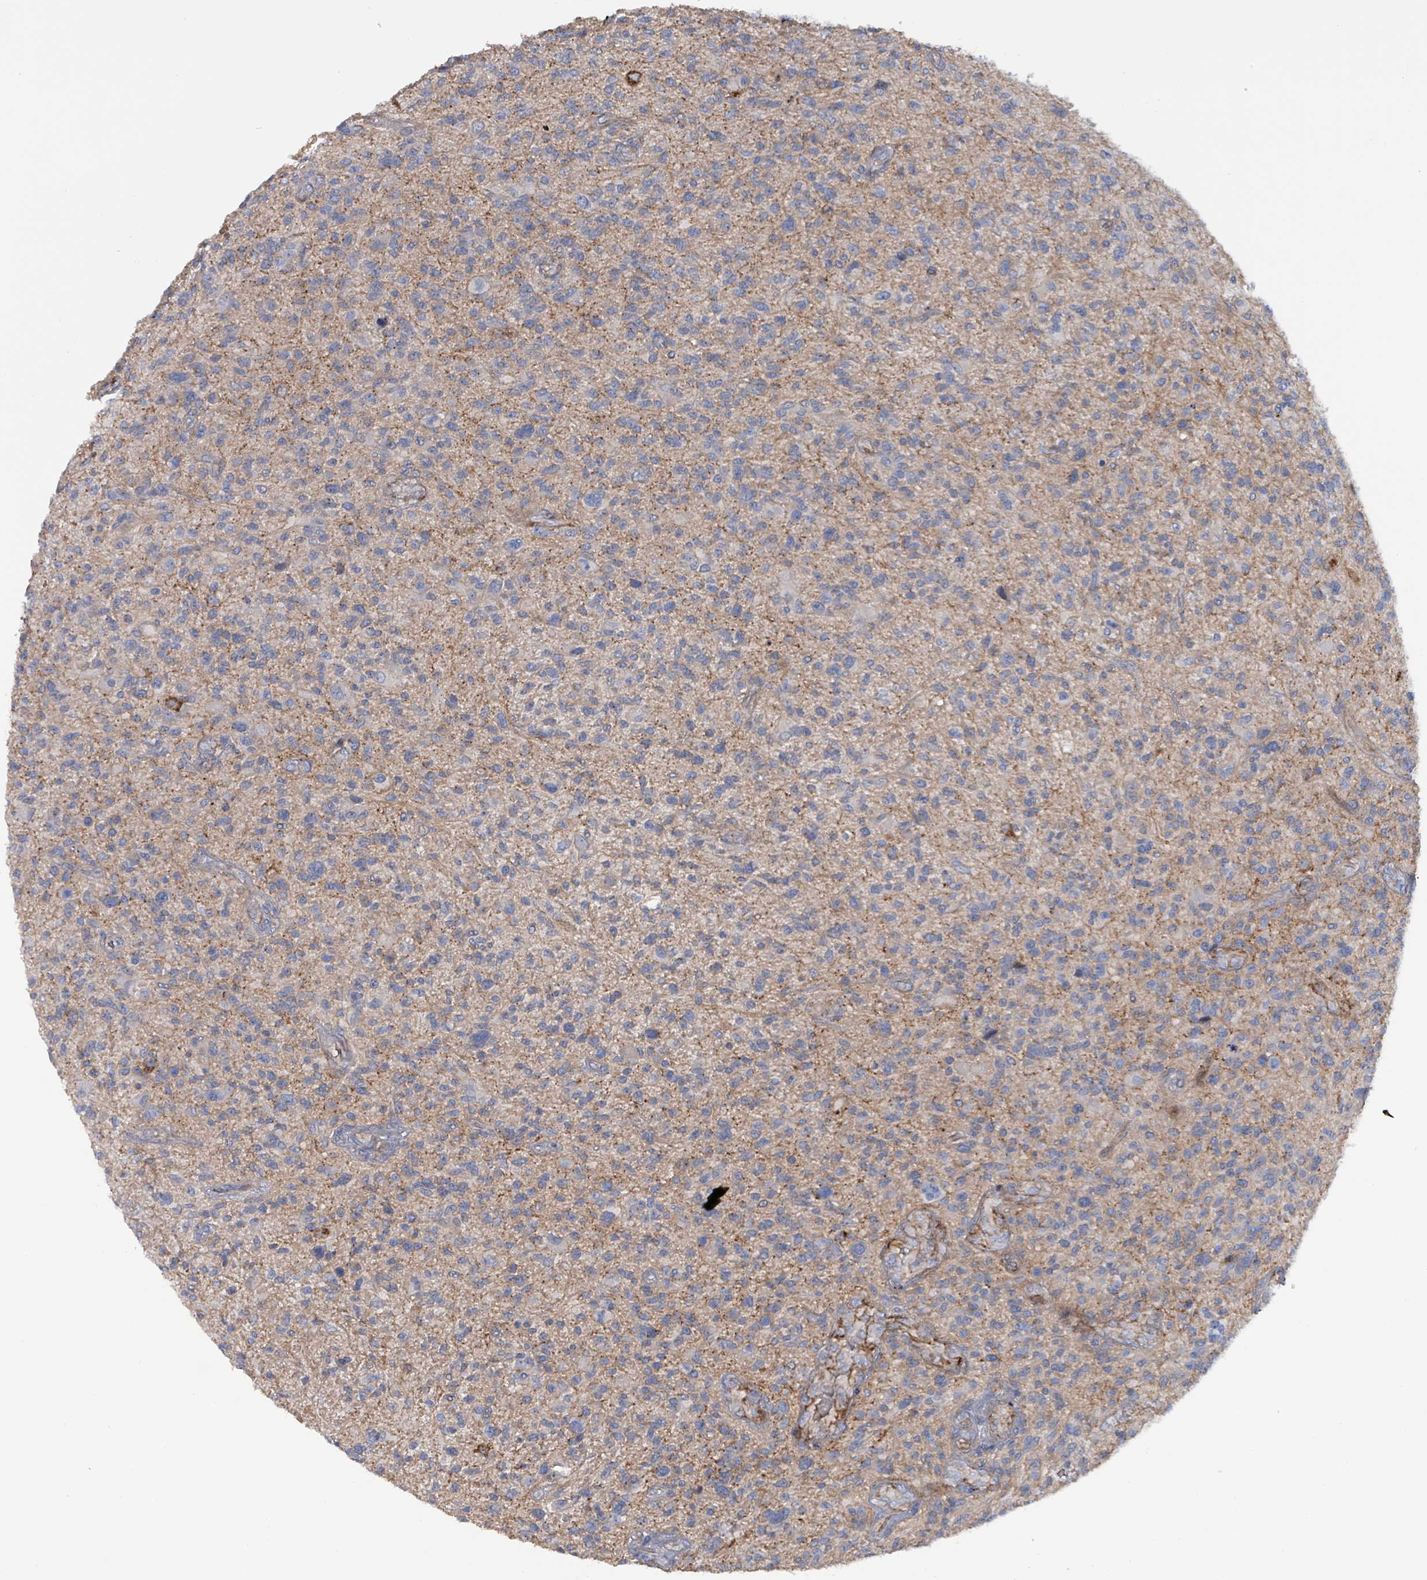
{"staining": {"intensity": "negative", "quantity": "none", "location": "none"}, "tissue": "glioma", "cell_type": "Tumor cells", "image_type": "cancer", "snomed": [{"axis": "morphology", "description": "Glioma, malignant, High grade"}, {"axis": "topography", "description": "Brain"}], "caption": "High power microscopy image of an immunohistochemistry micrograph of high-grade glioma (malignant), revealing no significant expression in tumor cells. (DAB immunohistochemistry (IHC) with hematoxylin counter stain).", "gene": "TAAR5", "patient": {"sex": "male", "age": 47}}